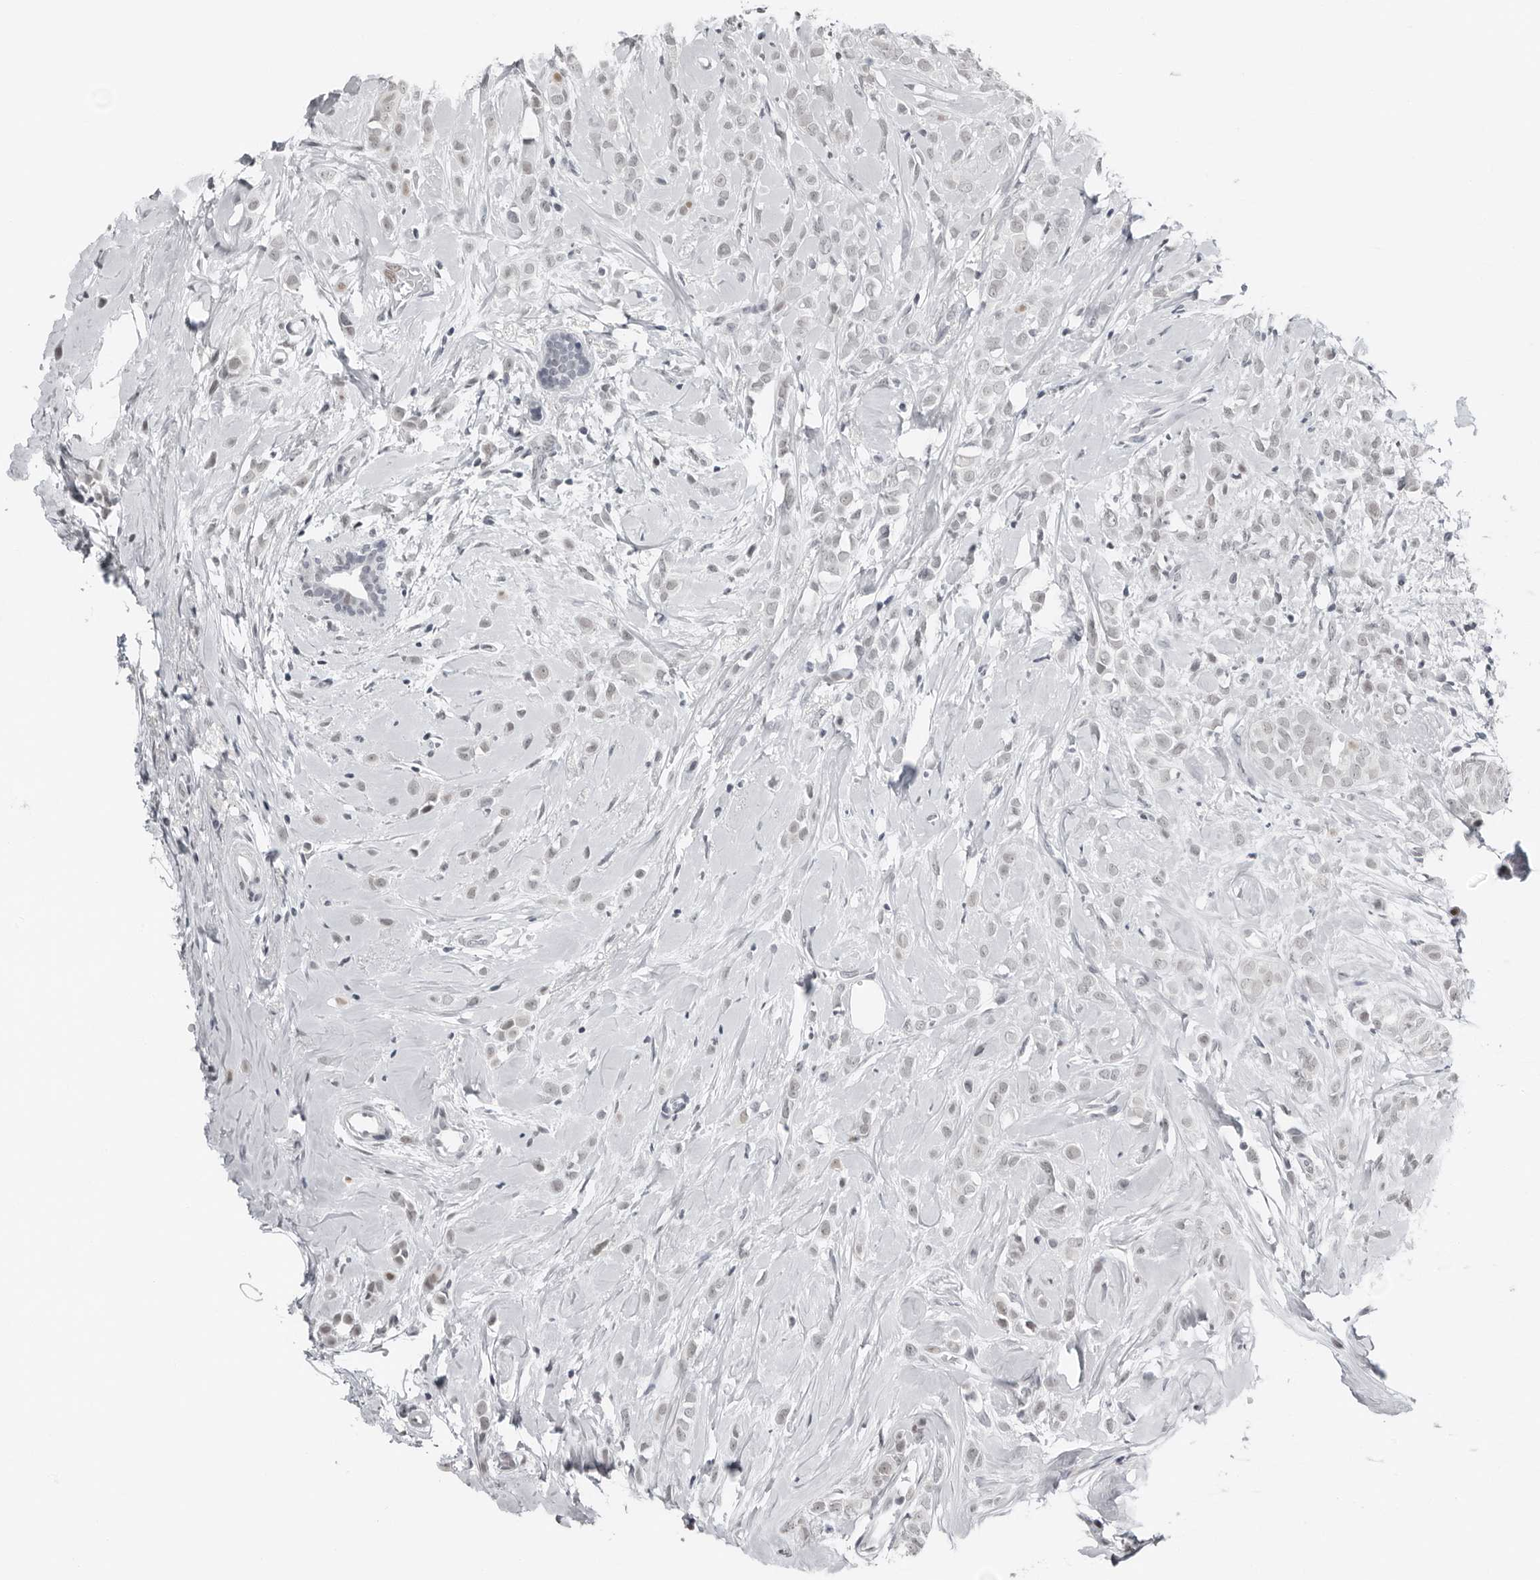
{"staining": {"intensity": "negative", "quantity": "none", "location": "none"}, "tissue": "breast cancer", "cell_type": "Tumor cells", "image_type": "cancer", "snomed": [{"axis": "morphology", "description": "Lobular carcinoma"}, {"axis": "topography", "description": "Breast"}], "caption": "Tumor cells are negative for protein expression in human breast cancer.", "gene": "PPP1R42", "patient": {"sex": "female", "age": 47}}